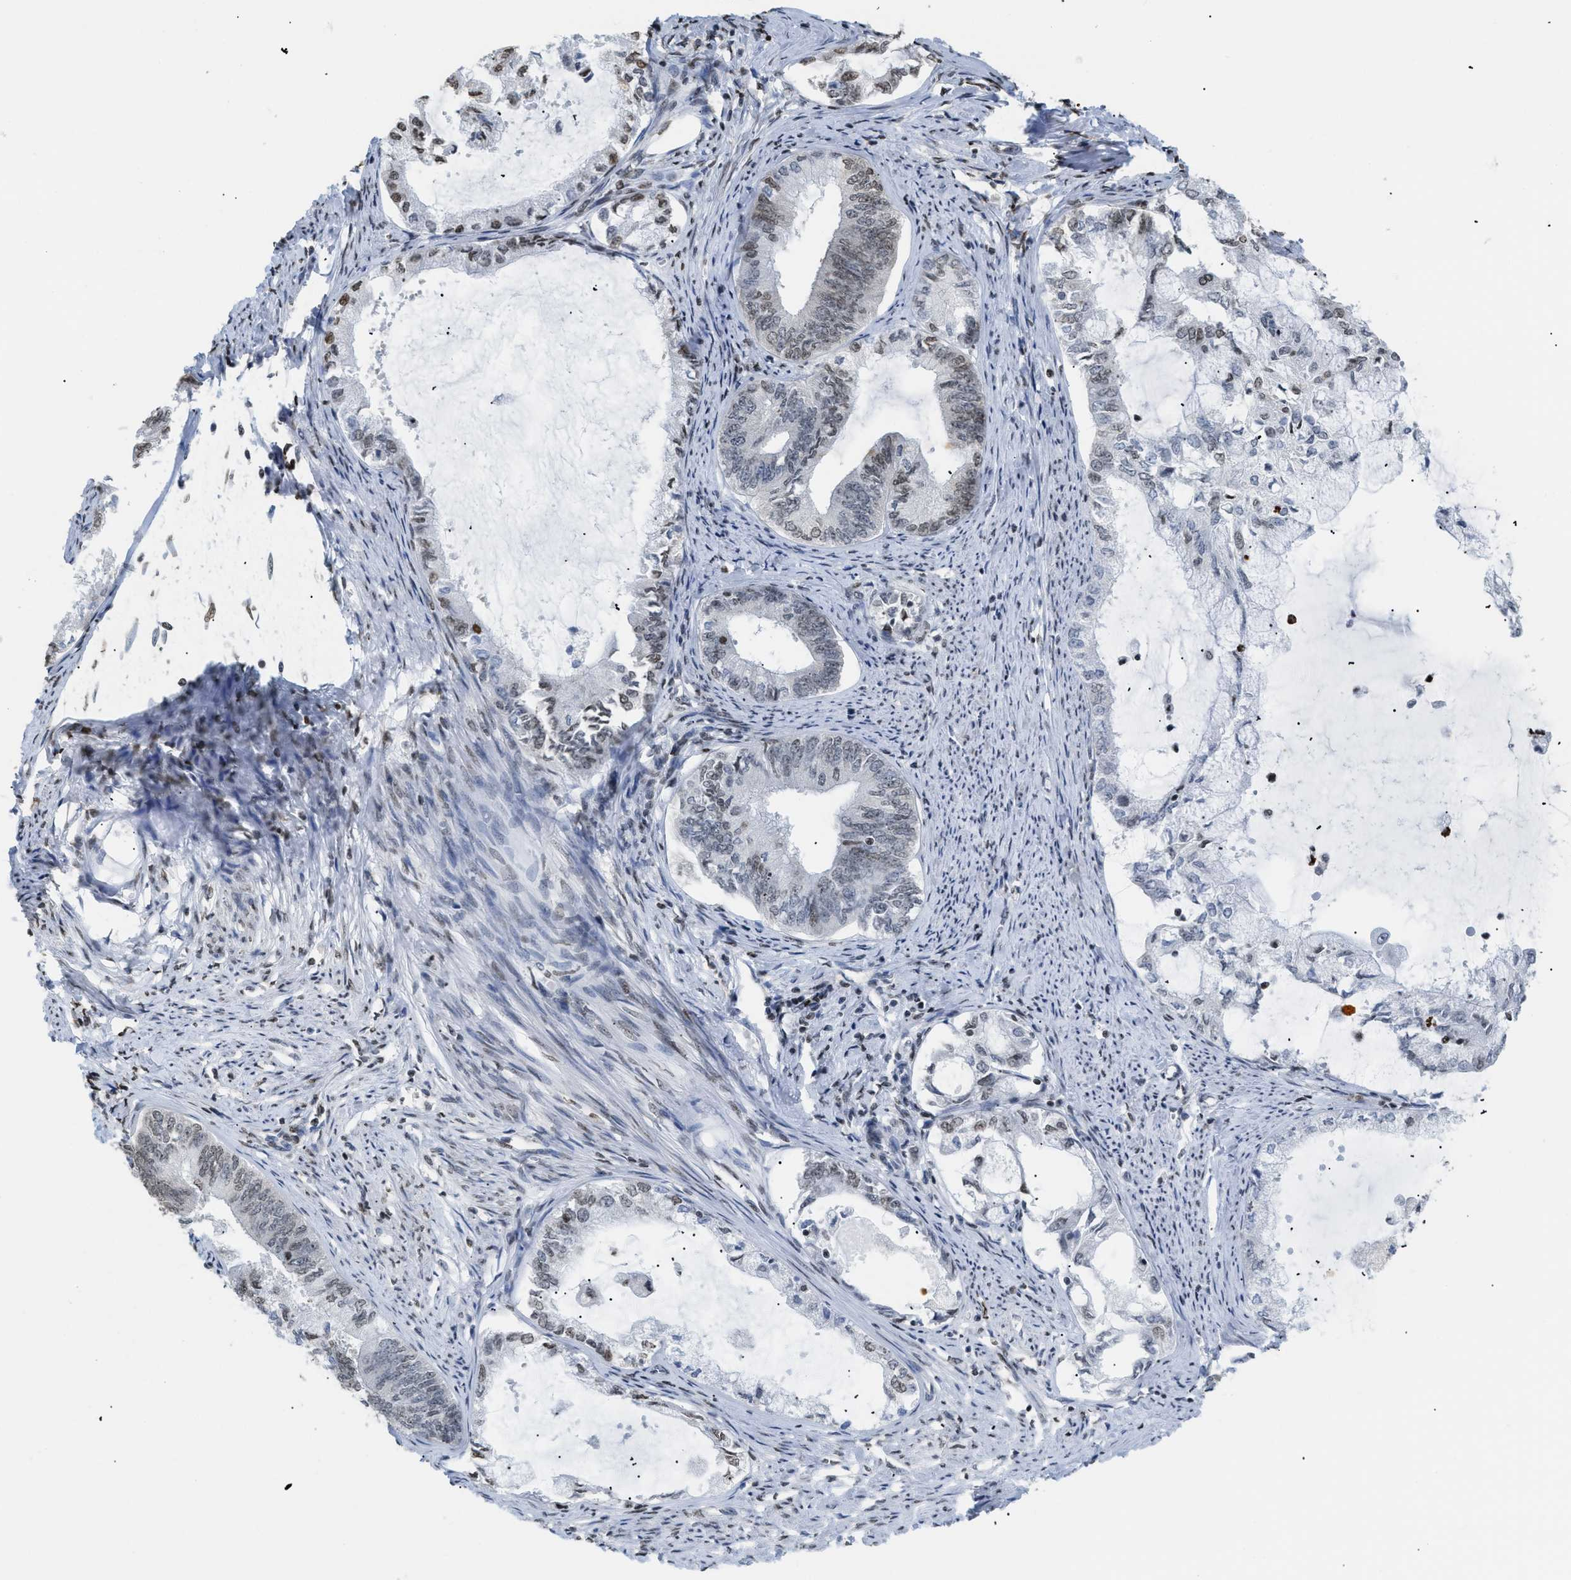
{"staining": {"intensity": "moderate", "quantity": ">75%", "location": "nuclear"}, "tissue": "endometrial cancer", "cell_type": "Tumor cells", "image_type": "cancer", "snomed": [{"axis": "morphology", "description": "Adenocarcinoma, NOS"}, {"axis": "topography", "description": "Endometrium"}], "caption": "IHC of endometrial cancer shows medium levels of moderate nuclear staining in approximately >75% of tumor cells. (Stains: DAB in brown, nuclei in blue, Microscopy: brightfield microscopy at high magnification).", "gene": "HMGN2", "patient": {"sex": "female", "age": 86}}